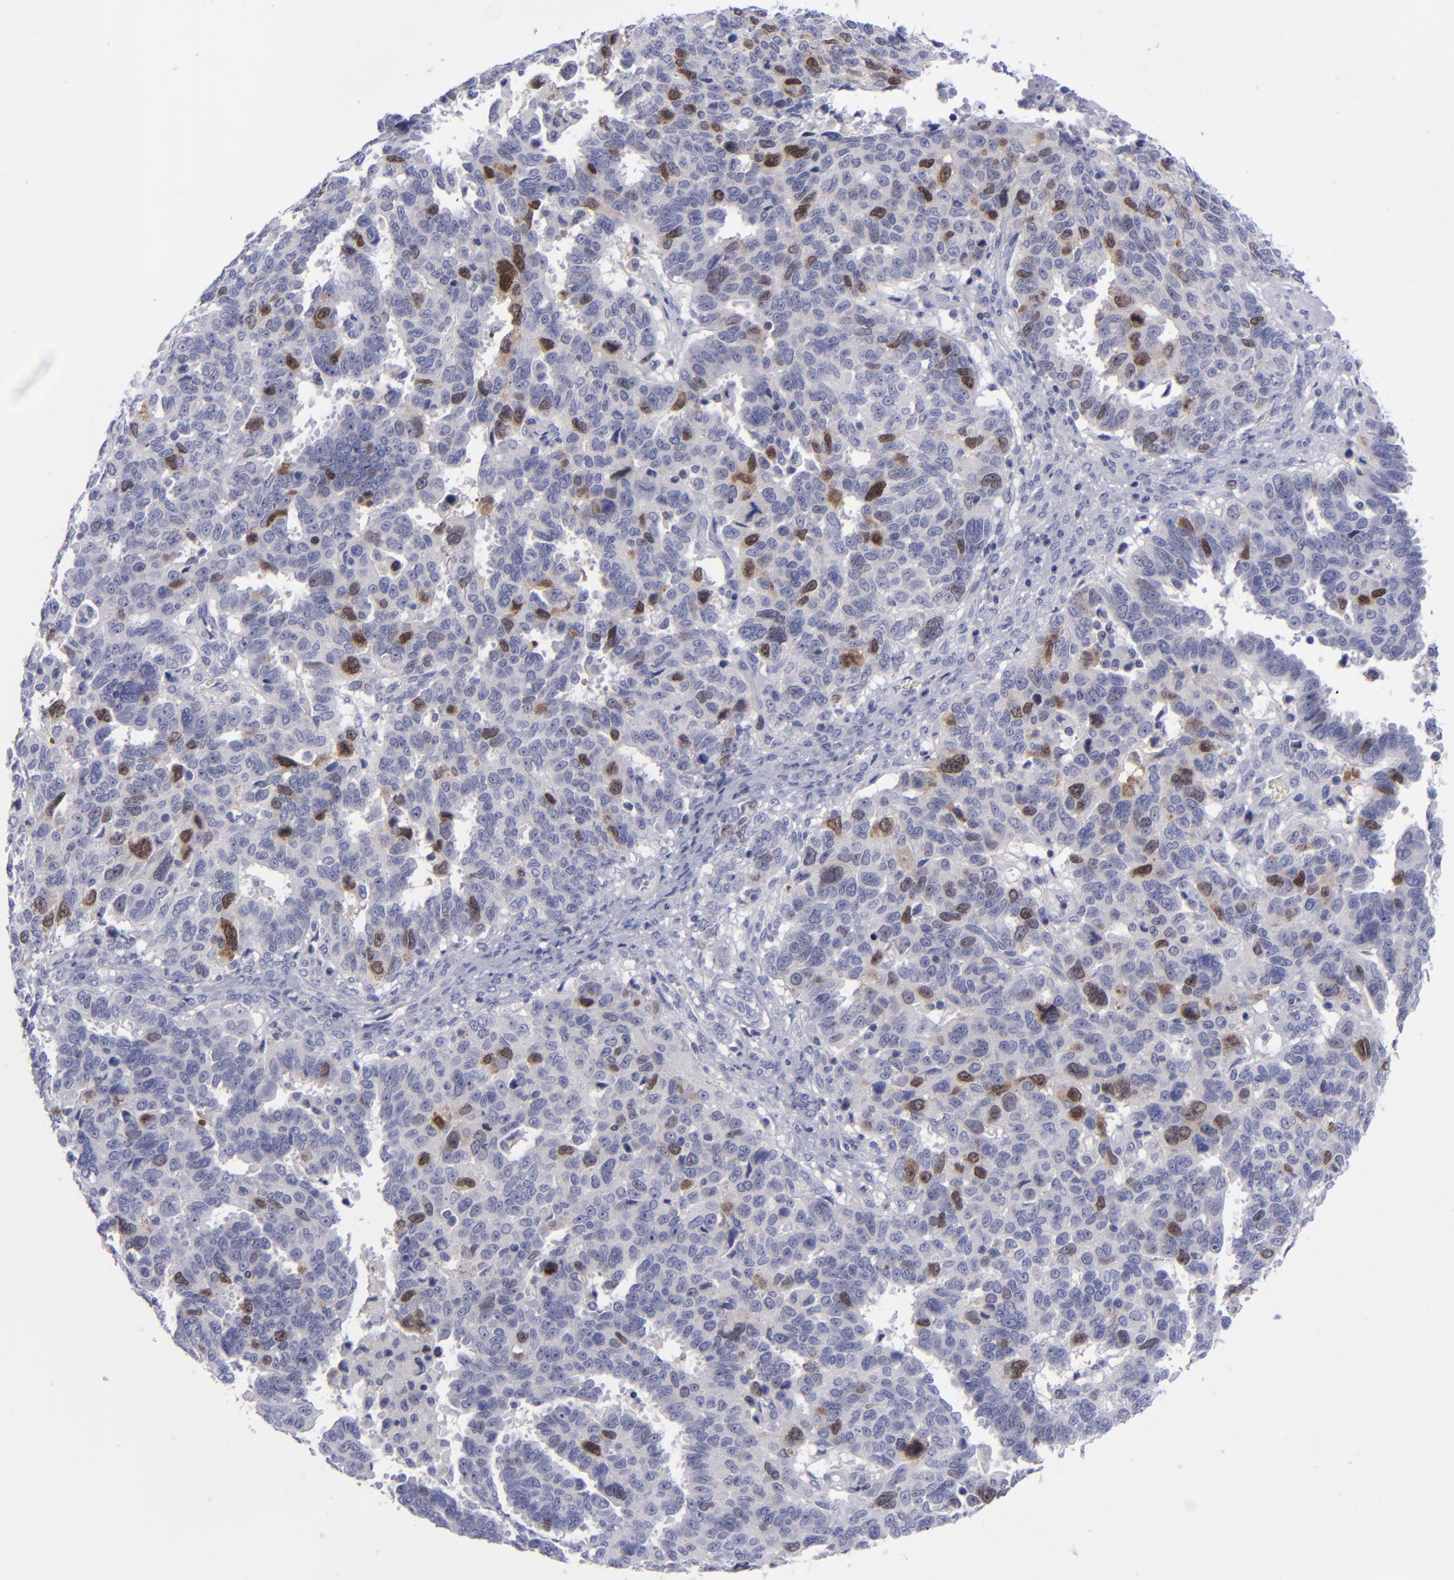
{"staining": {"intensity": "moderate", "quantity": "25%-75%", "location": "cytoplasmic/membranous,nuclear"}, "tissue": "ovarian cancer", "cell_type": "Tumor cells", "image_type": "cancer", "snomed": [{"axis": "morphology", "description": "Carcinoma, endometroid"}, {"axis": "morphology", "description": "Cystadenocarcinoma, serous, NOS"}, {"axis": "topography", "description": "Ovary"}], "caption": "There is medium levels of moderate cytoplasmic/membranous and nuclear expression in tumor cells of ovarian cancer, as demonstrated by immunohistochemical staining (brown color).", "gene": "AURKA", "patient": {"sex": "female", "age": 45}}